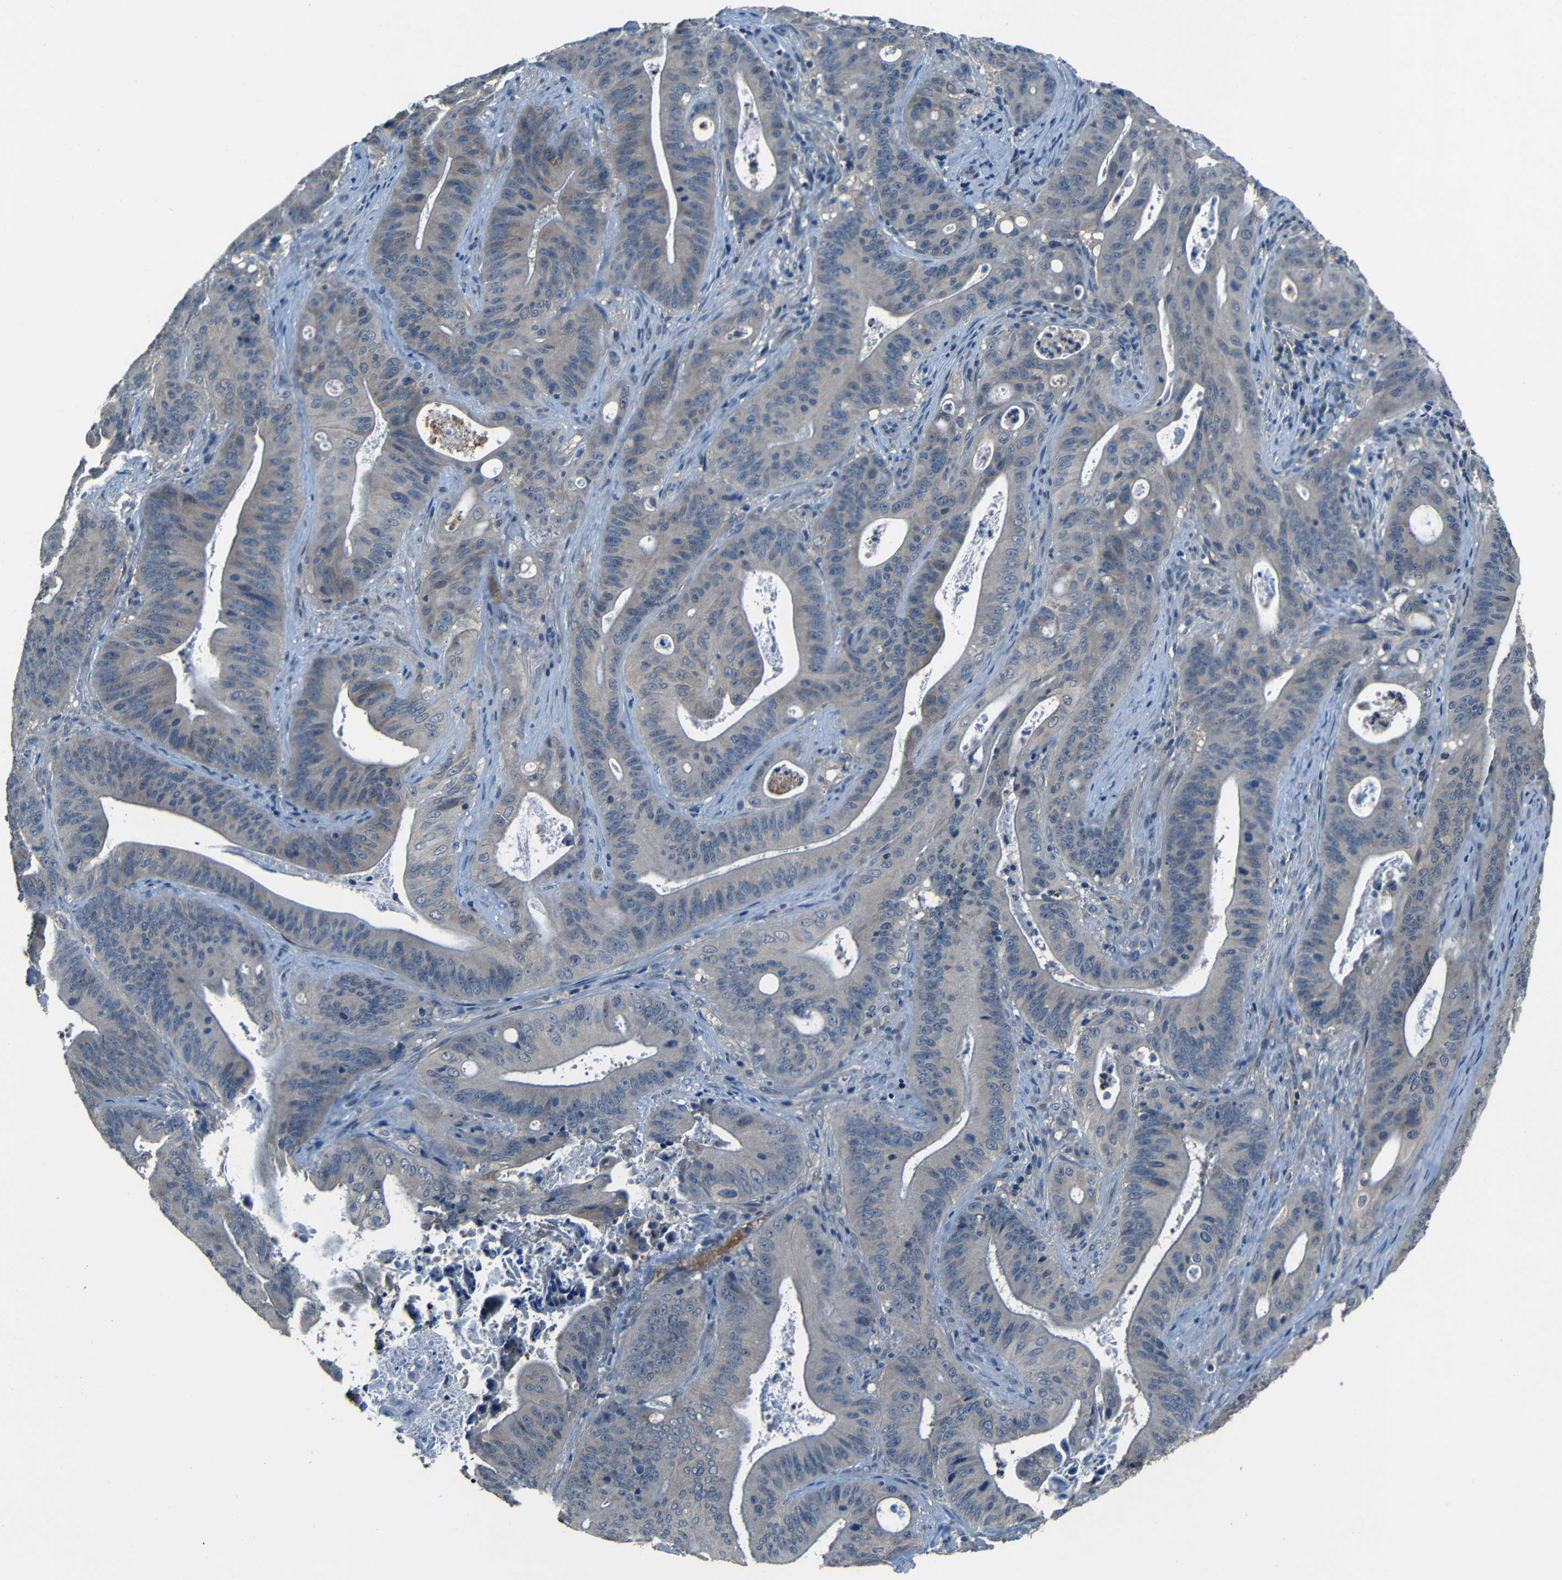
{"staining": {"intensity": "negative", "quantity": "none", "location": "none"}, "tissue": "pancreatic cancer", "cell_type": "Tumor cells", "image_type": "cancer", "snomed": [{"axis": "morphology", "description": "Normal tissue, NOS"}, {"axis": "topography", "description": "Lymph node"}], "caption": "Photomicrograph shows no protein positivity in tumor cells of pancreatic cancer tissue. Brightfield microscopy of IHC stained with DAB (3,3'-diaminobenzidine) (brown) and hematoxylin (blue), captured at high magnification.", "gene": "SLA", "patient": {"sex": "male", "age": 62}}